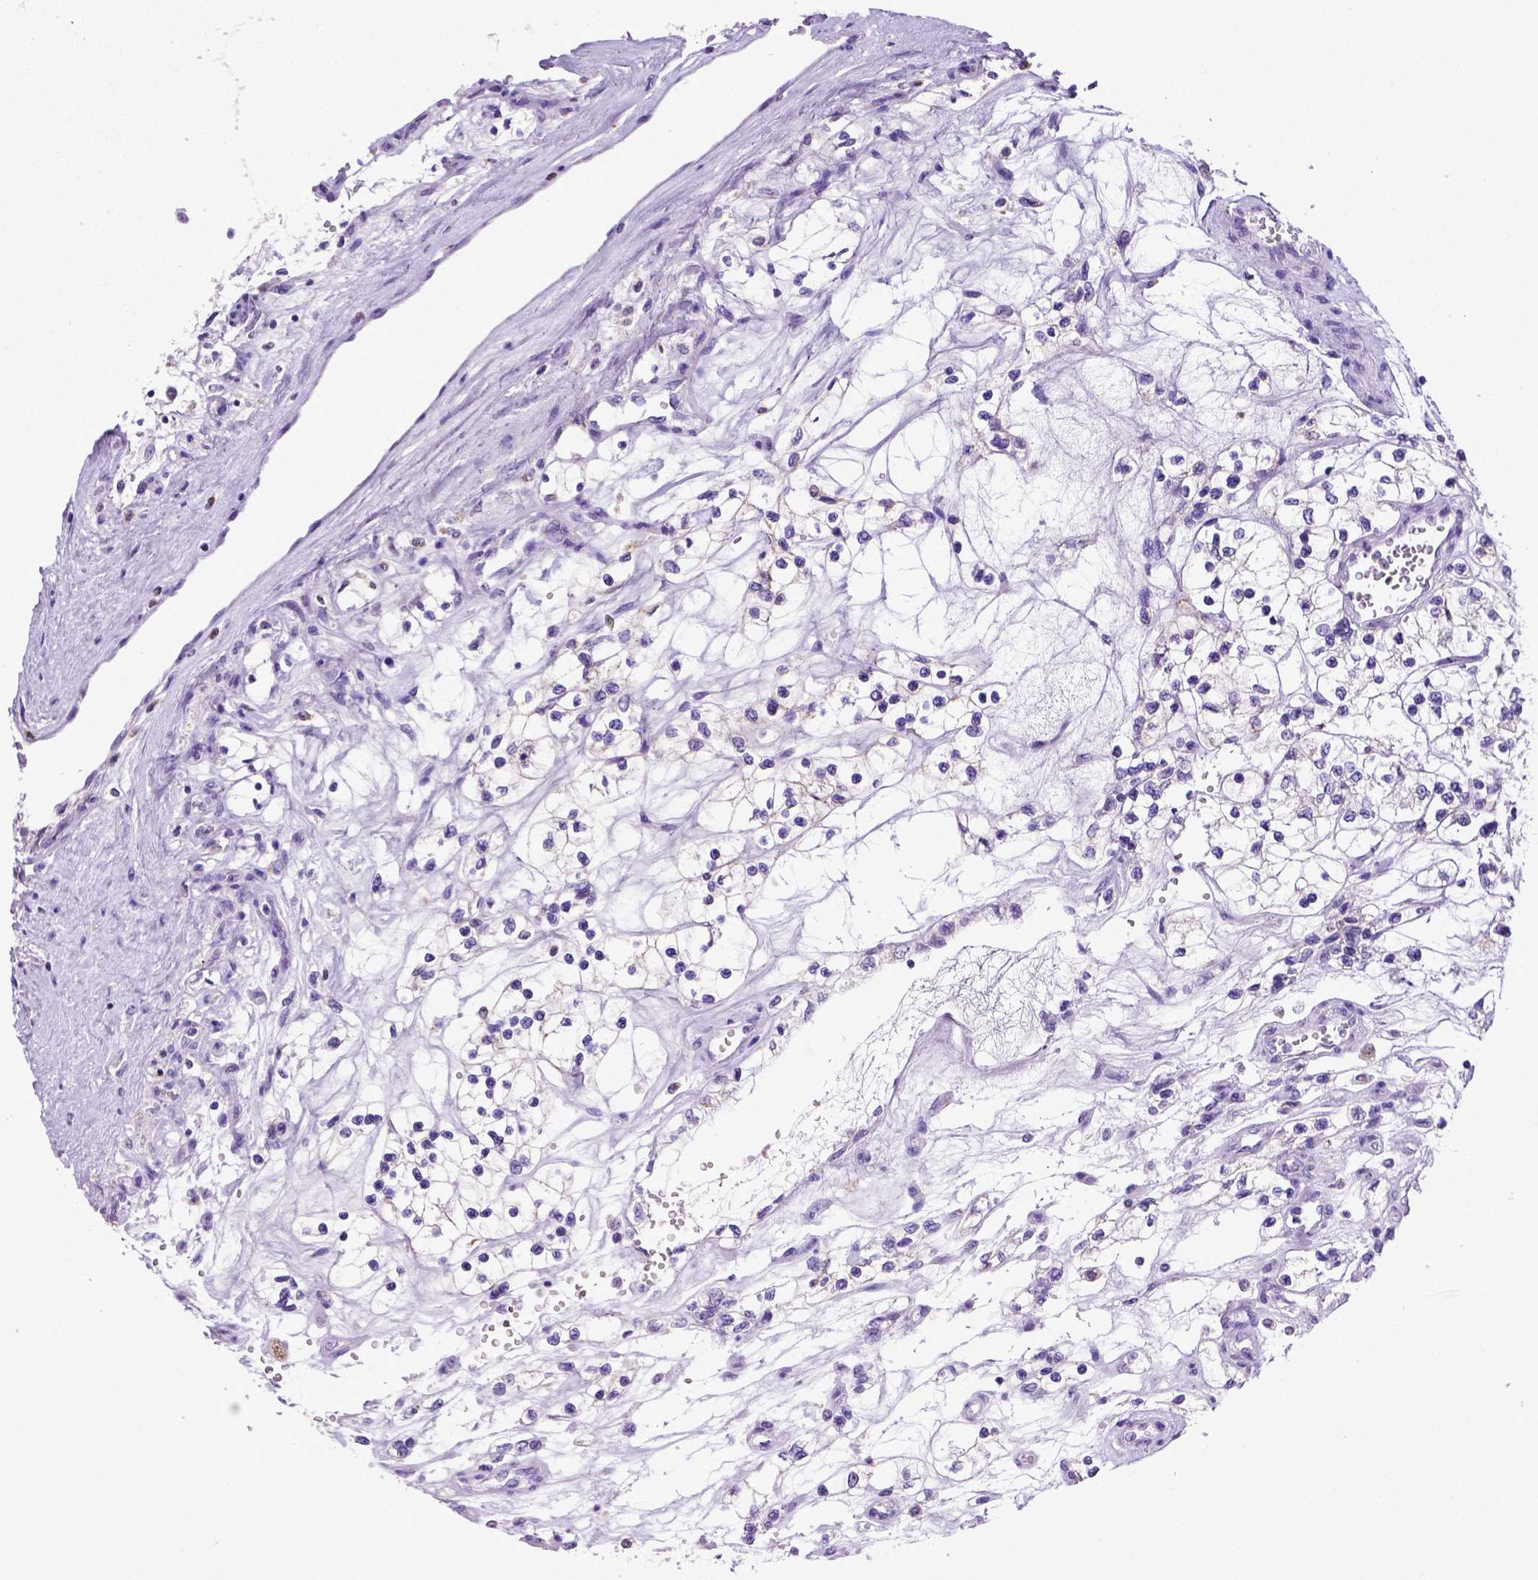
{"staining": {"intensity": "negative", "quantity": "none", "location": "none"}, "tissue": "renal cancer", "cell_type": "Tumor cells", "image_type": "cancer", "snomed": [{"axis": "morphology", "description": "Adenocarcinoma, NOS"}, {"axis": "topography", "description": "Kidney"}], "caption": "A high-resolution photomicrograph shows immunohistochemistry staining of renal cancer, which reveals no significant positivity in tumor cells. (DAB (3,3'-diaminobenzidine) immunohistochemistry (IHC) with hematoxylin counter stain).", "gene": "SPEF1", "patient": {"sex": "female", "age": 69}}